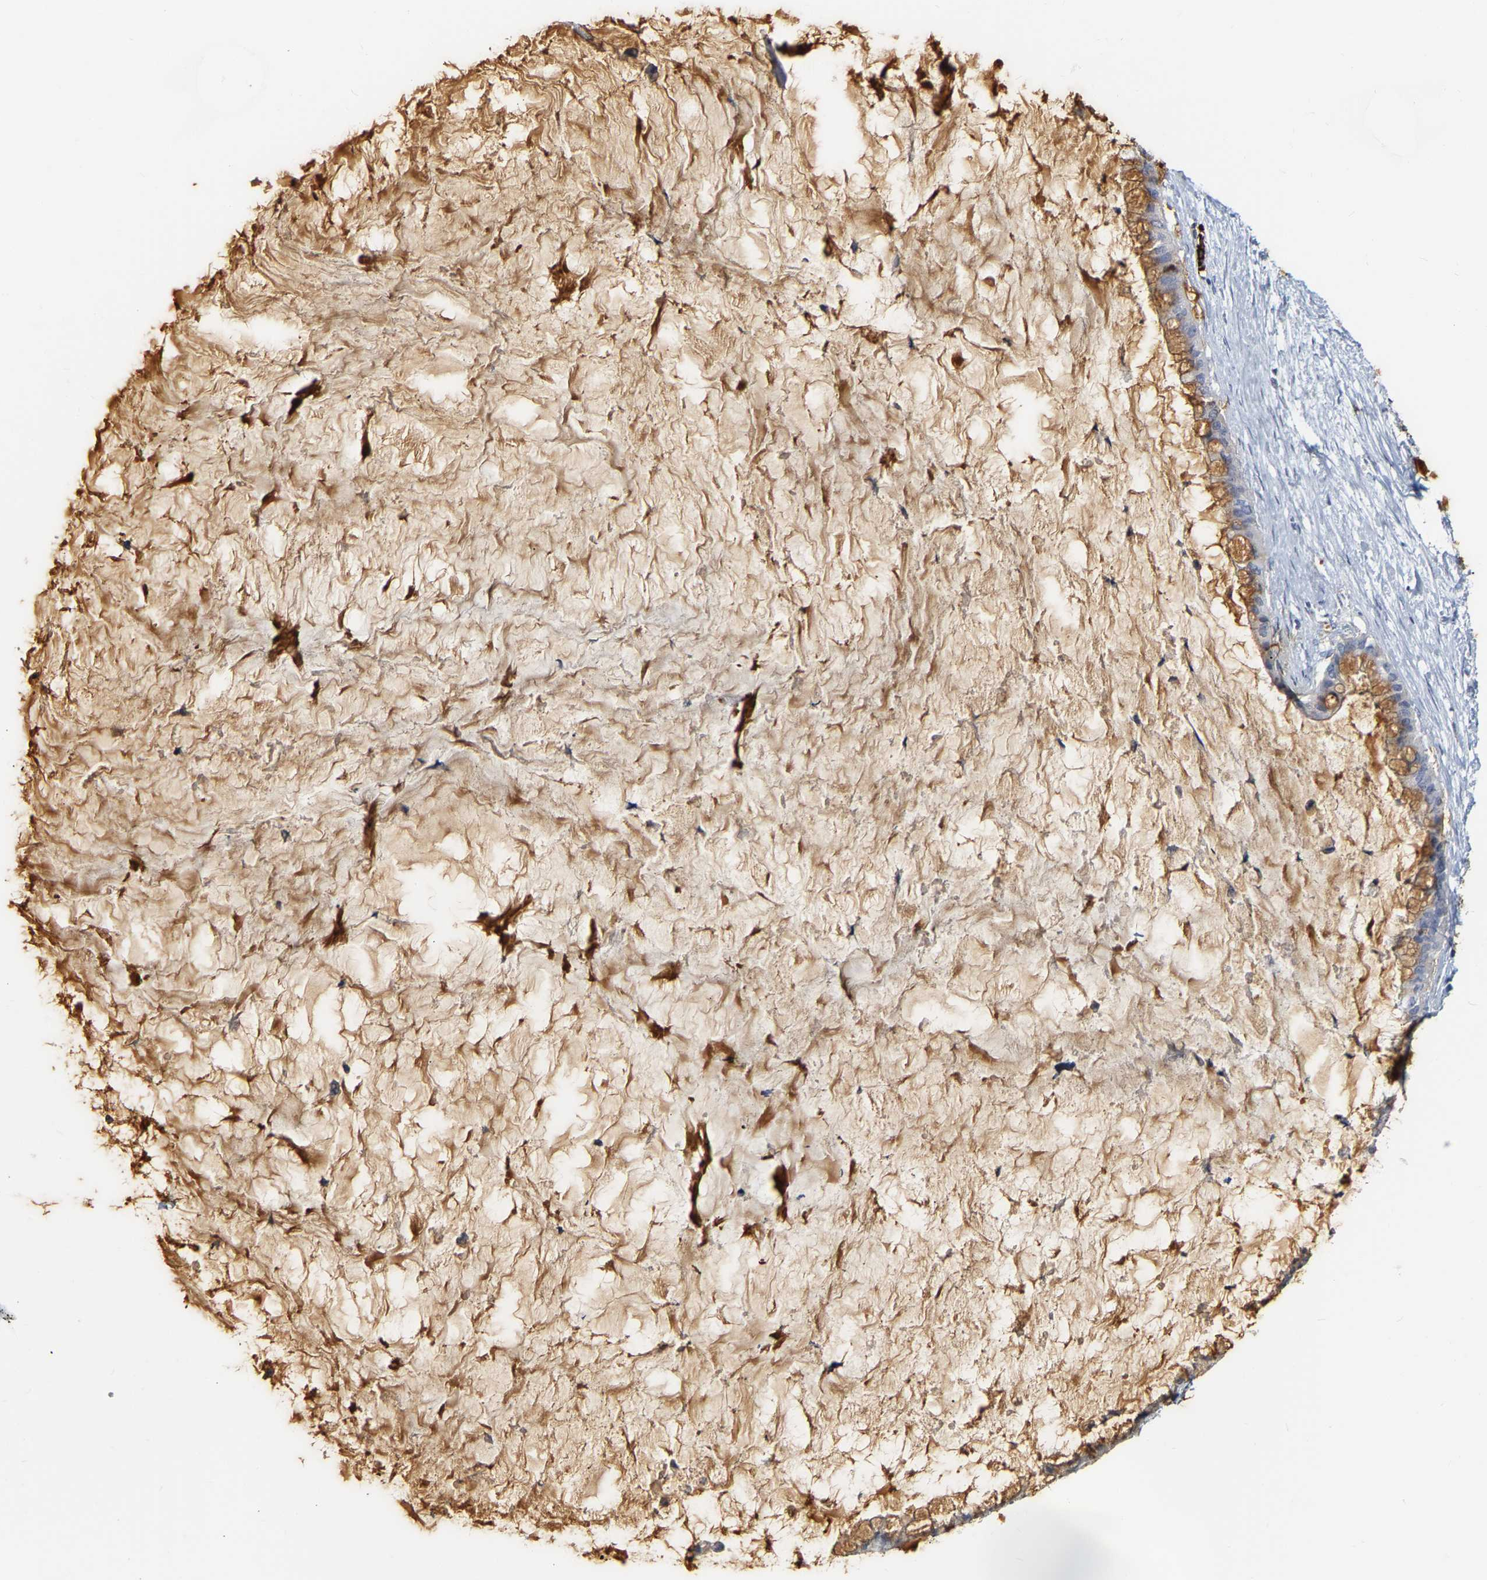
{"staining": {"intensity": "strong", "quantity": "<25%", "location": "cytoplasmic/membranous"}, "tissue": "pancreatic cancer", "cell_type": "Tumor cells", "image_type": "cancer", "snomed": [{"axis": "morphology", "description": "Adenocarcinoma, NOS"}, {"axis": "topography", "description": "Pancreas"}], "caption": "Immunohistochemistry staining of pancreatic cancer, which displays medium levels of strong cytoplasmic/membranous positivity in approximately <25% of tumor cells indicating strong cytoplasmic/membranous protein expression. The staining was performed using DAB (brown) for protein detection and nuclei were counterstained in hematoxylin (blue).", "gene": "GNAS", "patient": {"sex": "male", "age": 41}}